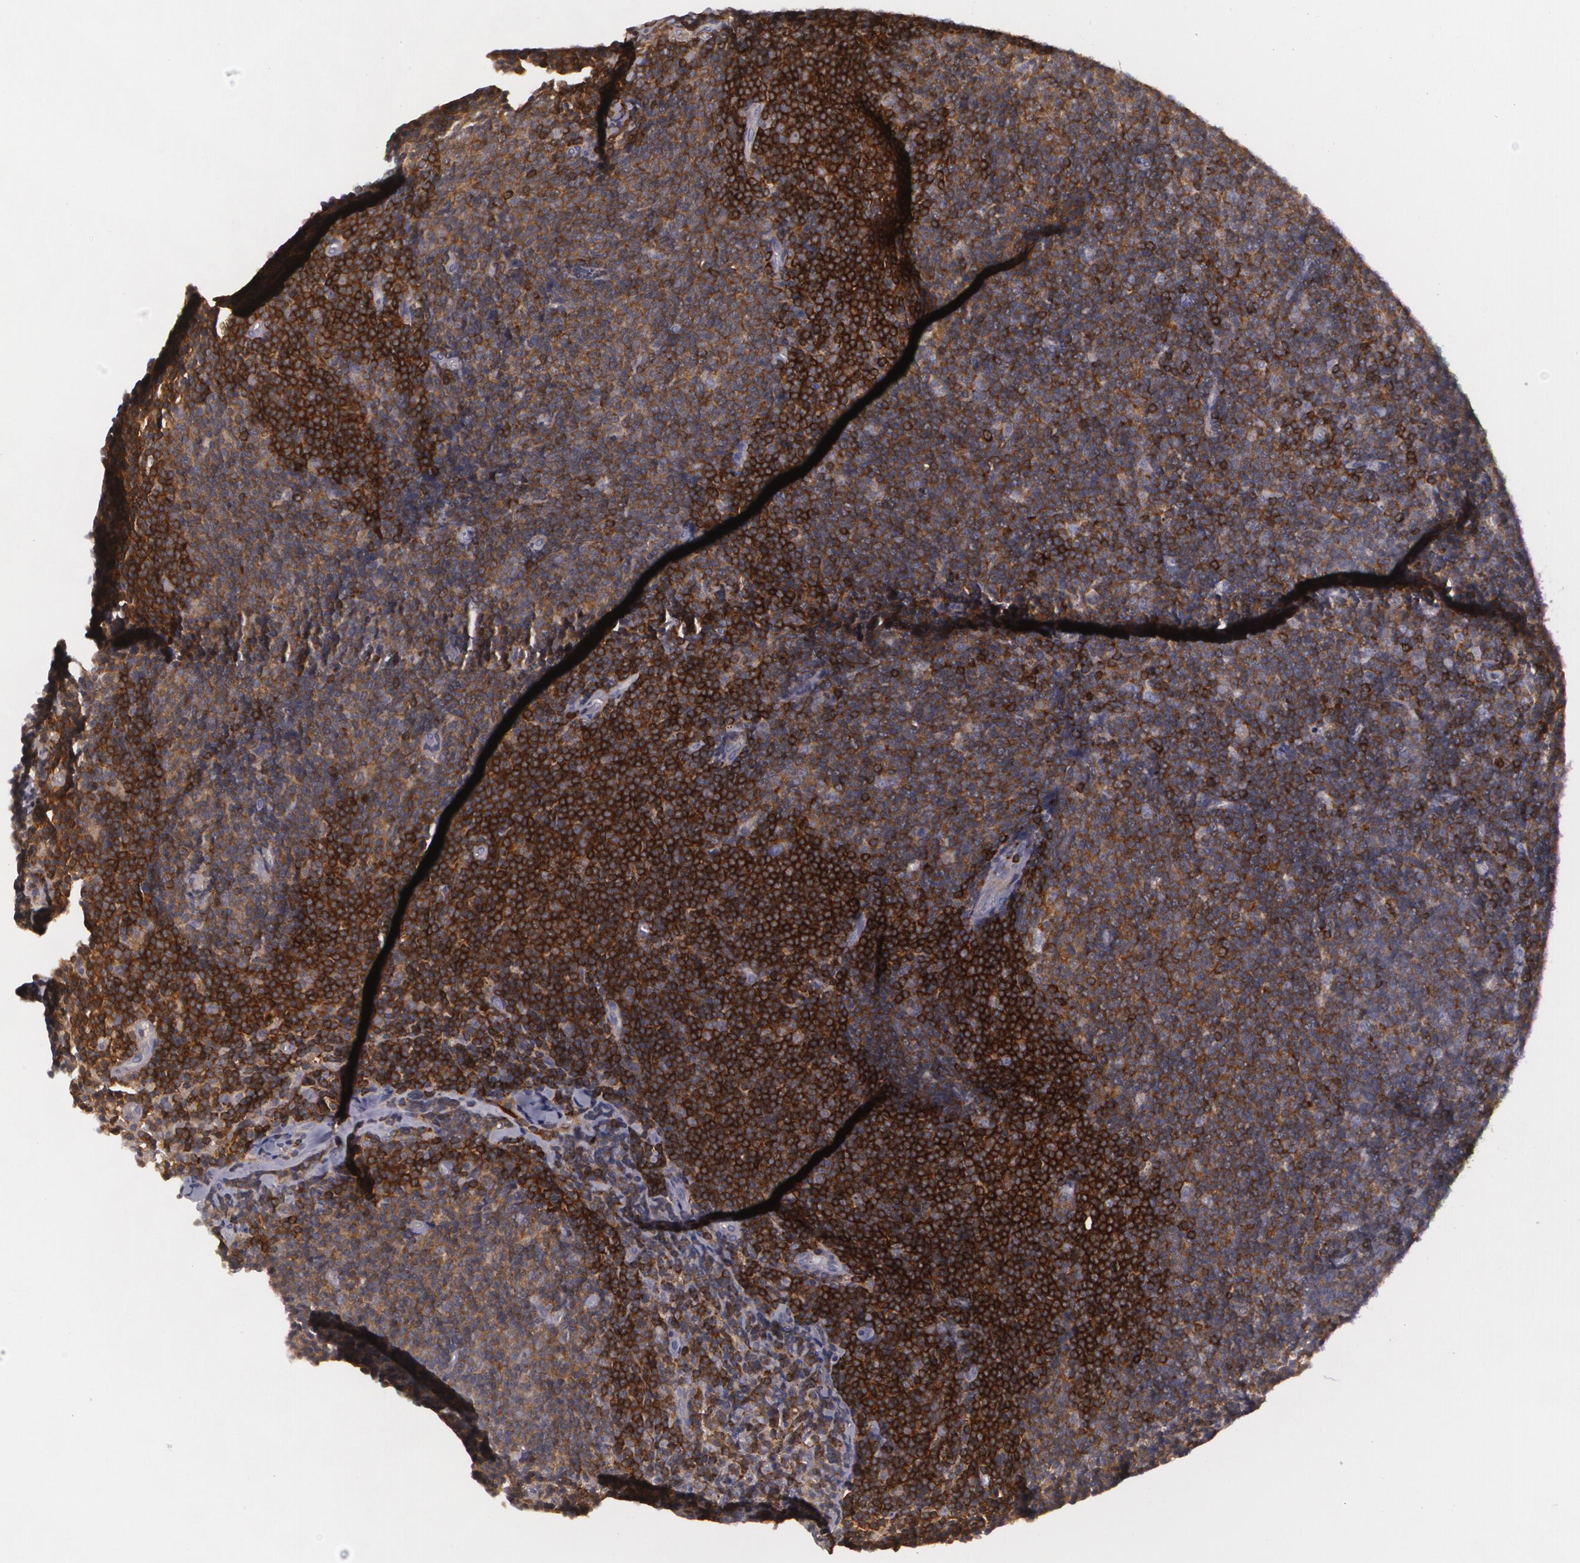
{"staining": {"intensity": "strong", "quantity": ">75%", "location": "cytoplasmic/membranous"}, "tissue": "lymphoma", "cell_type": "Tumor cells", "image_type": "cancer", "snomed": [{"axis": "morphology", "description": "Malignant lymphoma, non-Hodgkin's type, Low grade"}, {"axis": "topography", "description": "Lymph node"}], "caption": "DAB (3,3'-diaminobenzidine) immunohistochemical staining of low-grade malignant lymphoma, non-Hodgkin's type displays strong cytoplasmic/membranous protein positivity in about >75% of tumor cells.", "gene": "BIN1", "patient": {"sex": "male", "age": 49}}